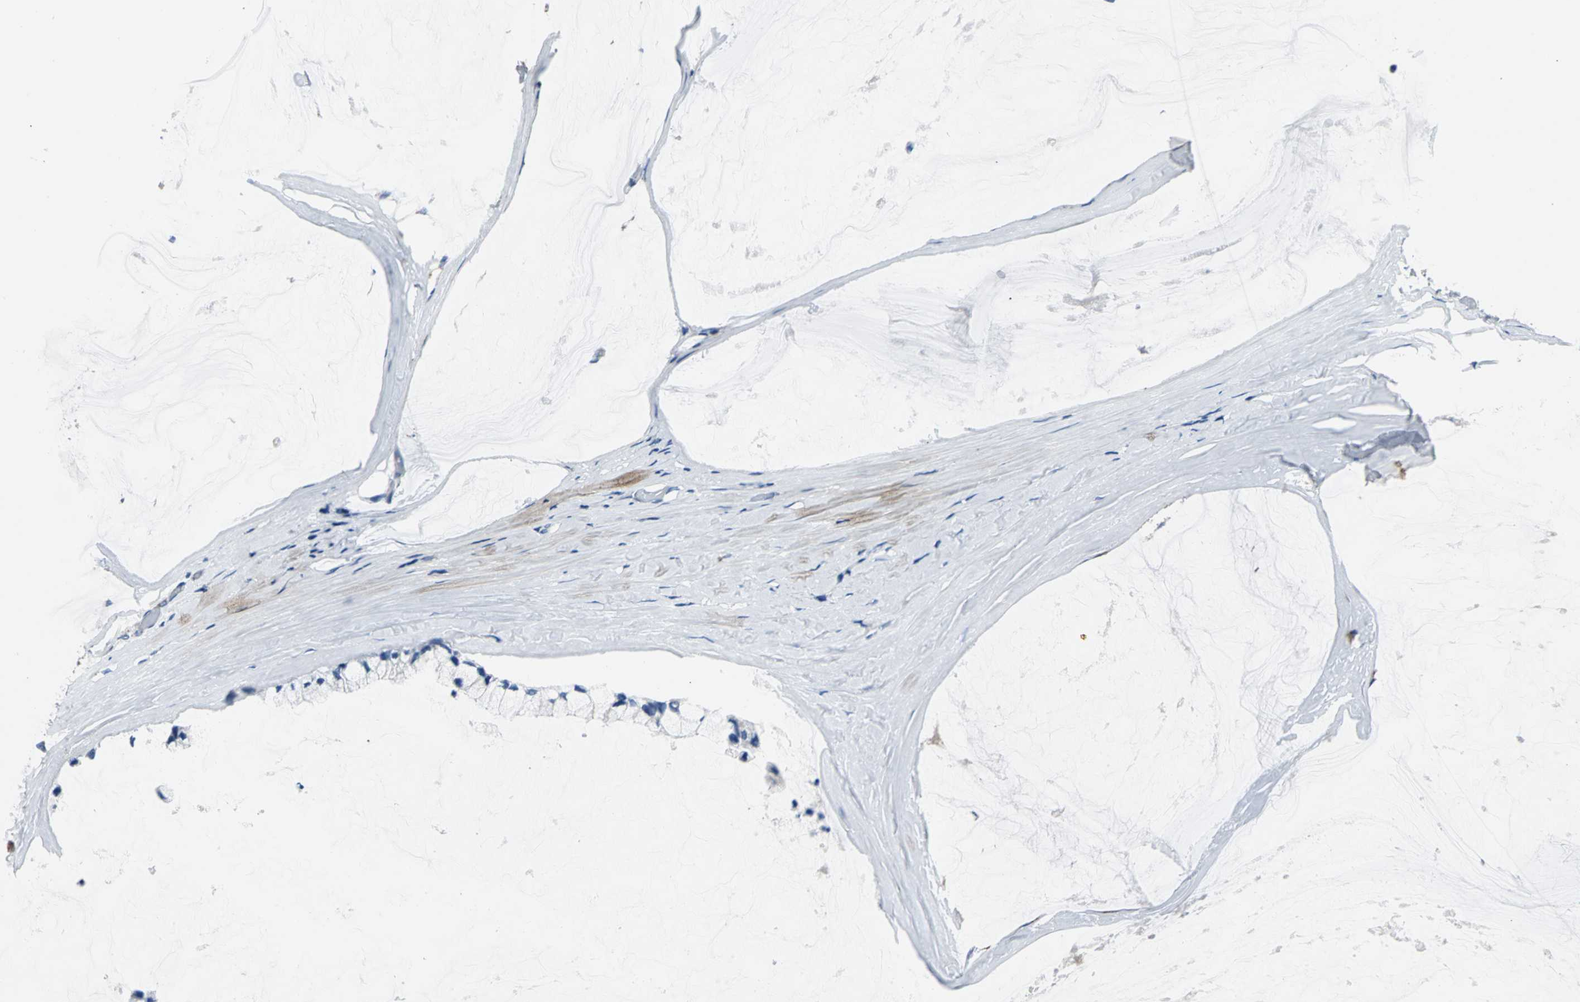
{"staining": {"intensity": "negative", "quantity": "none", "location": "none"}, "tissue": "ovarian cancer", "cell_type": "Tumor cells", "image_type": "cancer", "snomed": [{"axis": "morphology", "description": "Cystadenocarcinoma, mucinous, NOS"}, {"axis": "topography", "description": "Ovary"}], "caption": "A photomicrograph of human ovarian mucinous cystadenocarcinoma is negative for staining in tumor cells. The staining is performed using DAB (3,3'-diaminobenzidine) brown chromogen with nuclei counter-stained in using hematoxylin.", "gene": "IFI6", "patient": {"sex": "female", "age": 39}}